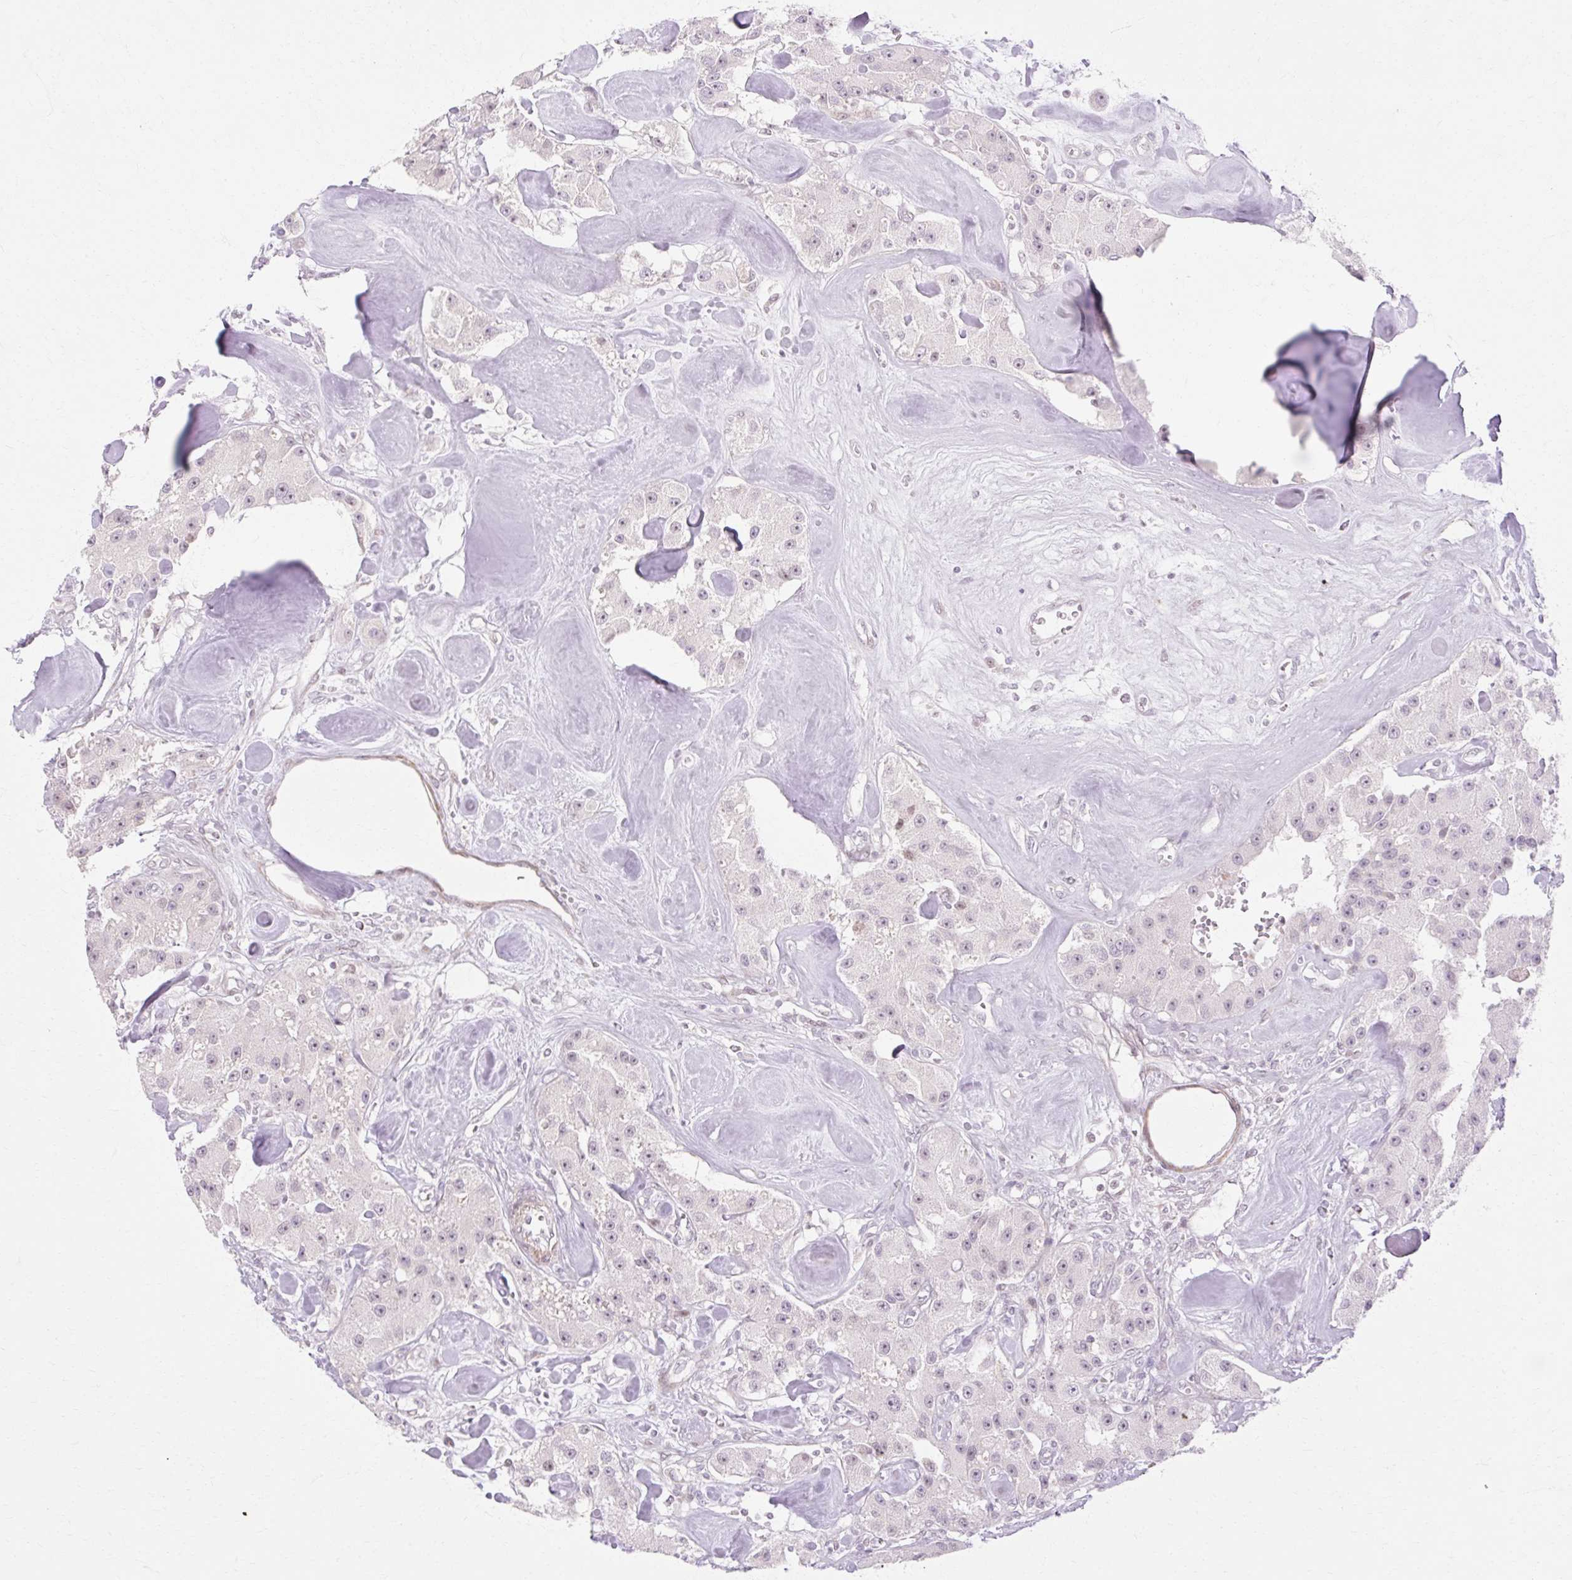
{"staining": {"intensity": "weak", "quantity": "<25%", "location": "nuclear"}, "tissue": "carcinoid", "cell_type": "Tumor cells", "image_type": "cancer", "snomed": [{"axis": "morphology", "description": "Carcinoid, malignant, NOS"}, {"axis": "topography", "description": "Pancreas"}], "caption": "DAB (3,3'-diaminobenzidine) immunohistochemical staining of malignant carcinoid reveals no significant positivity in tumor cells.", "gene": "C3orf49", "patient": {"sex": "male", "age": 41}}